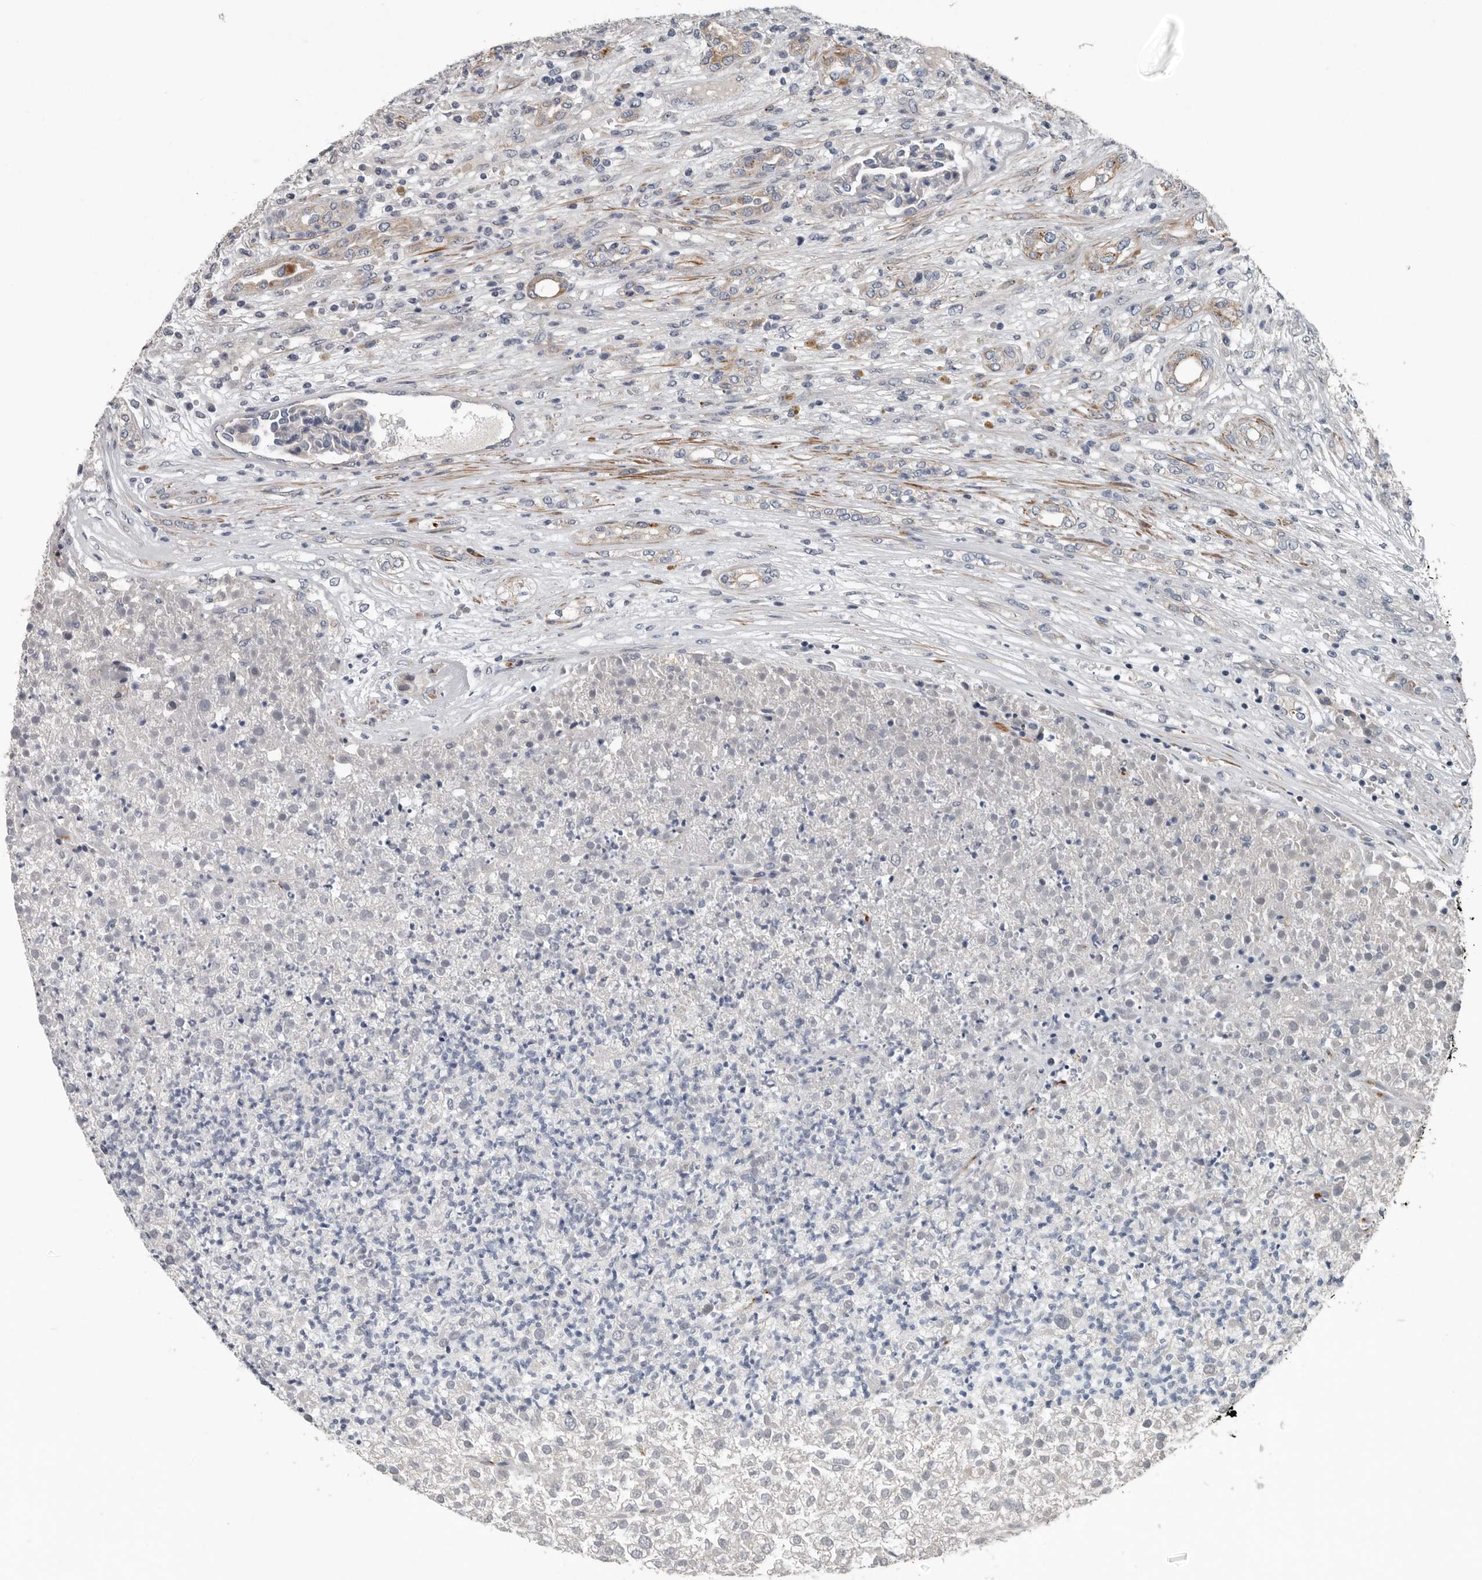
{"staining": {"intensity": "weak", "quantity": "<25%", "location": "cytoplasmic/membranous"}, "tissue": "renal cancer", "cell_type": "Tumor cells", "image_type": "cancer", "snomed": [{"axis": "morphology", "description": "Adenocarcinoma, NOS"}, {"axis": "topography", "description": "Kidney"}], "caption": "This is a photomicrograph of immunohistochemistry staining of renal cancer (adenocarcinoma), which shows no positivity in tumor cells.", "gene": "DPY19L4", "patient": {"sex": "female", "age": 54}}